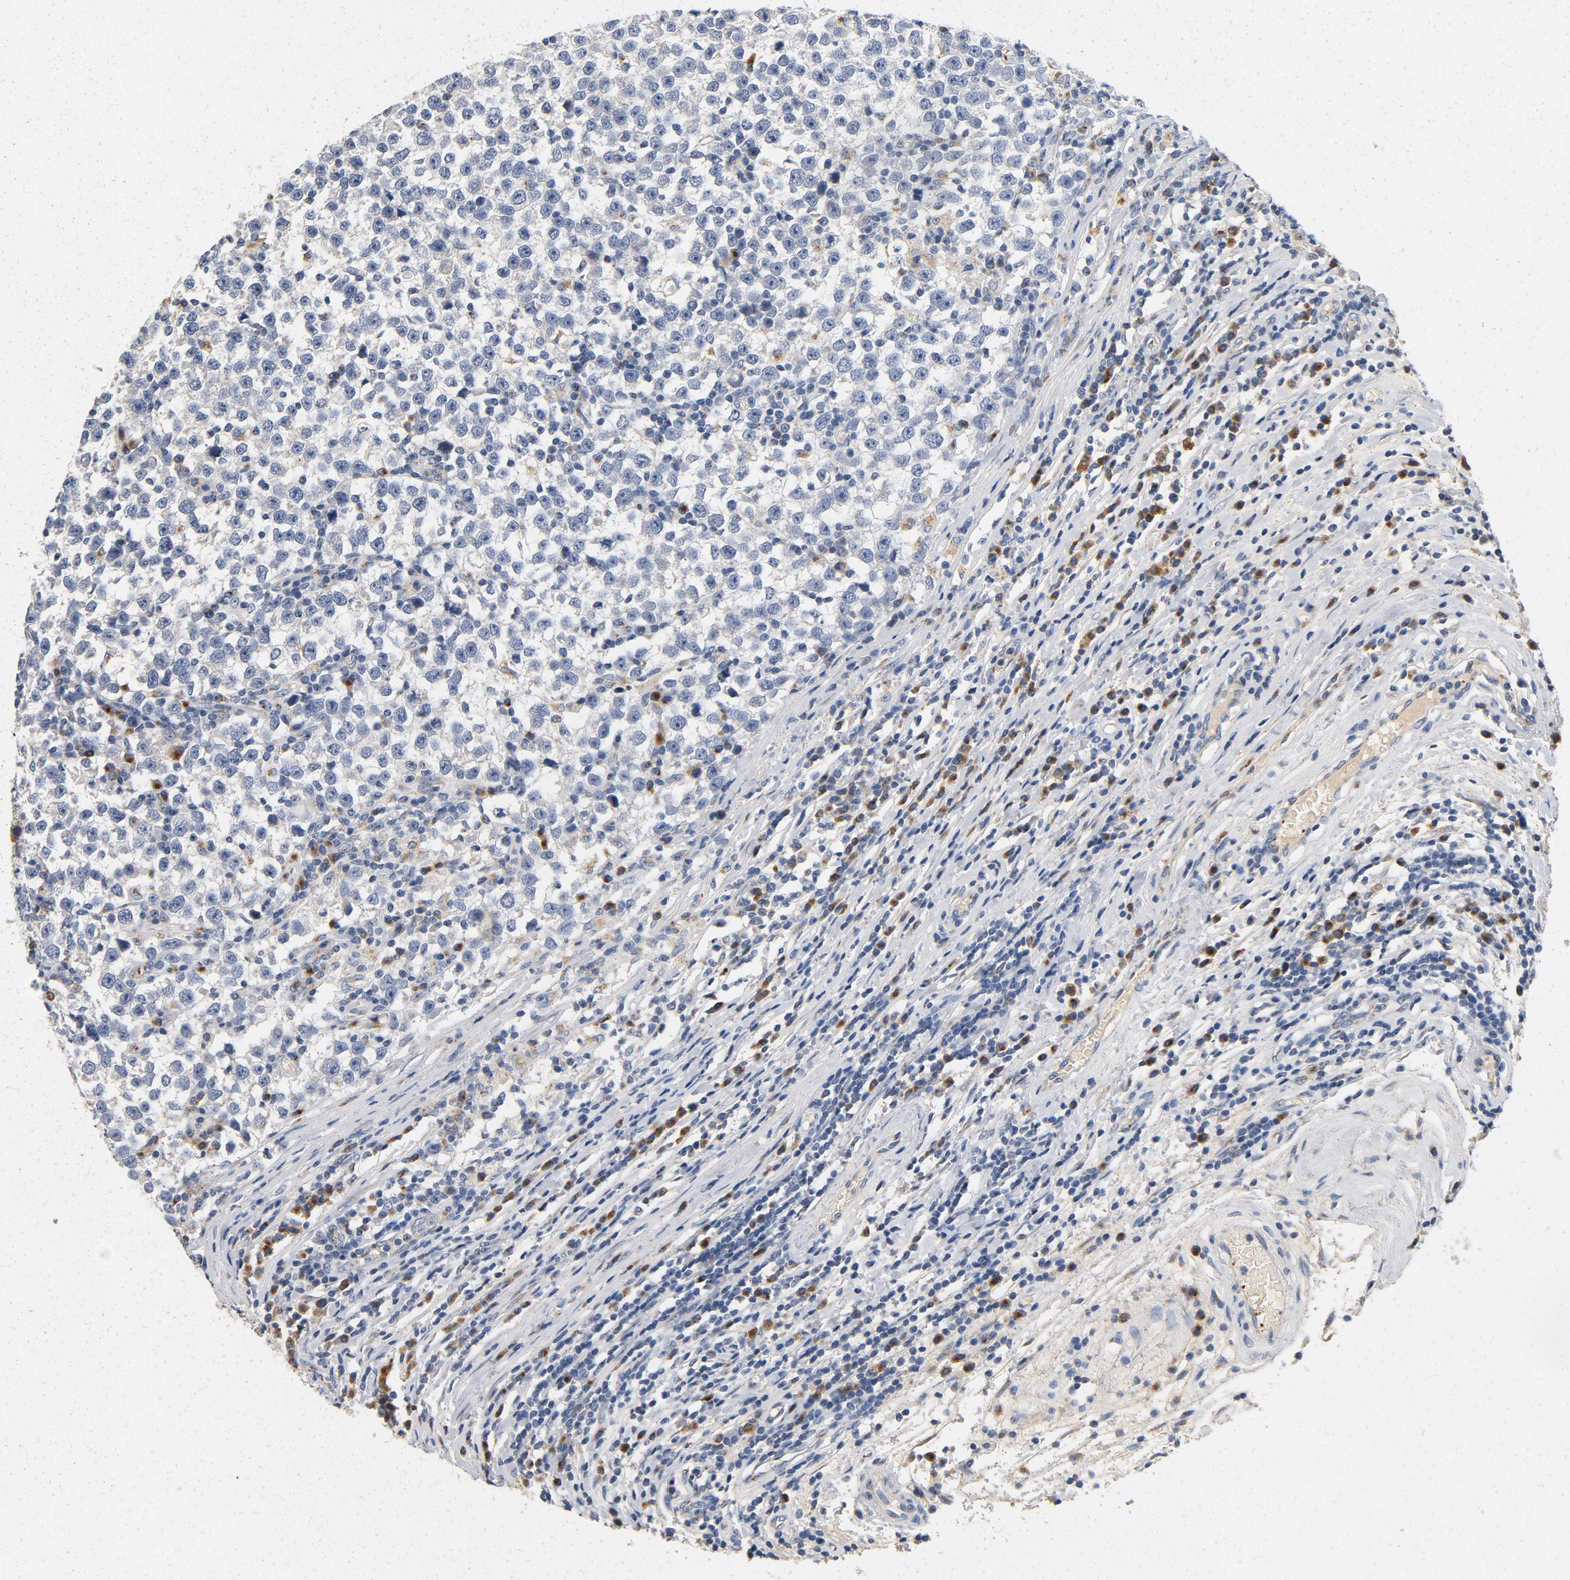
{"staining": {"intensity": "negative", "quantity": "none", "location": "none"}, "tissue": "testis cancer", "cell_type": "Tumor cells", "image_type": "cancer", "snomed": [{"axis": "morphology", "description": "Seminoma, NOS"}, {"axis": "topography", "description": "Testis"}], "caption": "Immunohistochemical staining of human testis seminoma displays no significant staining in tumor cells. Brightfield microscopy of immunohistochemistry stained with DAB (3,3'-diaminobenzidine) (brown) and hematoxylin (blue), captured at high magnification.", "gene": "LMAN2", "patient": {"sex": "male", "age": 43}}